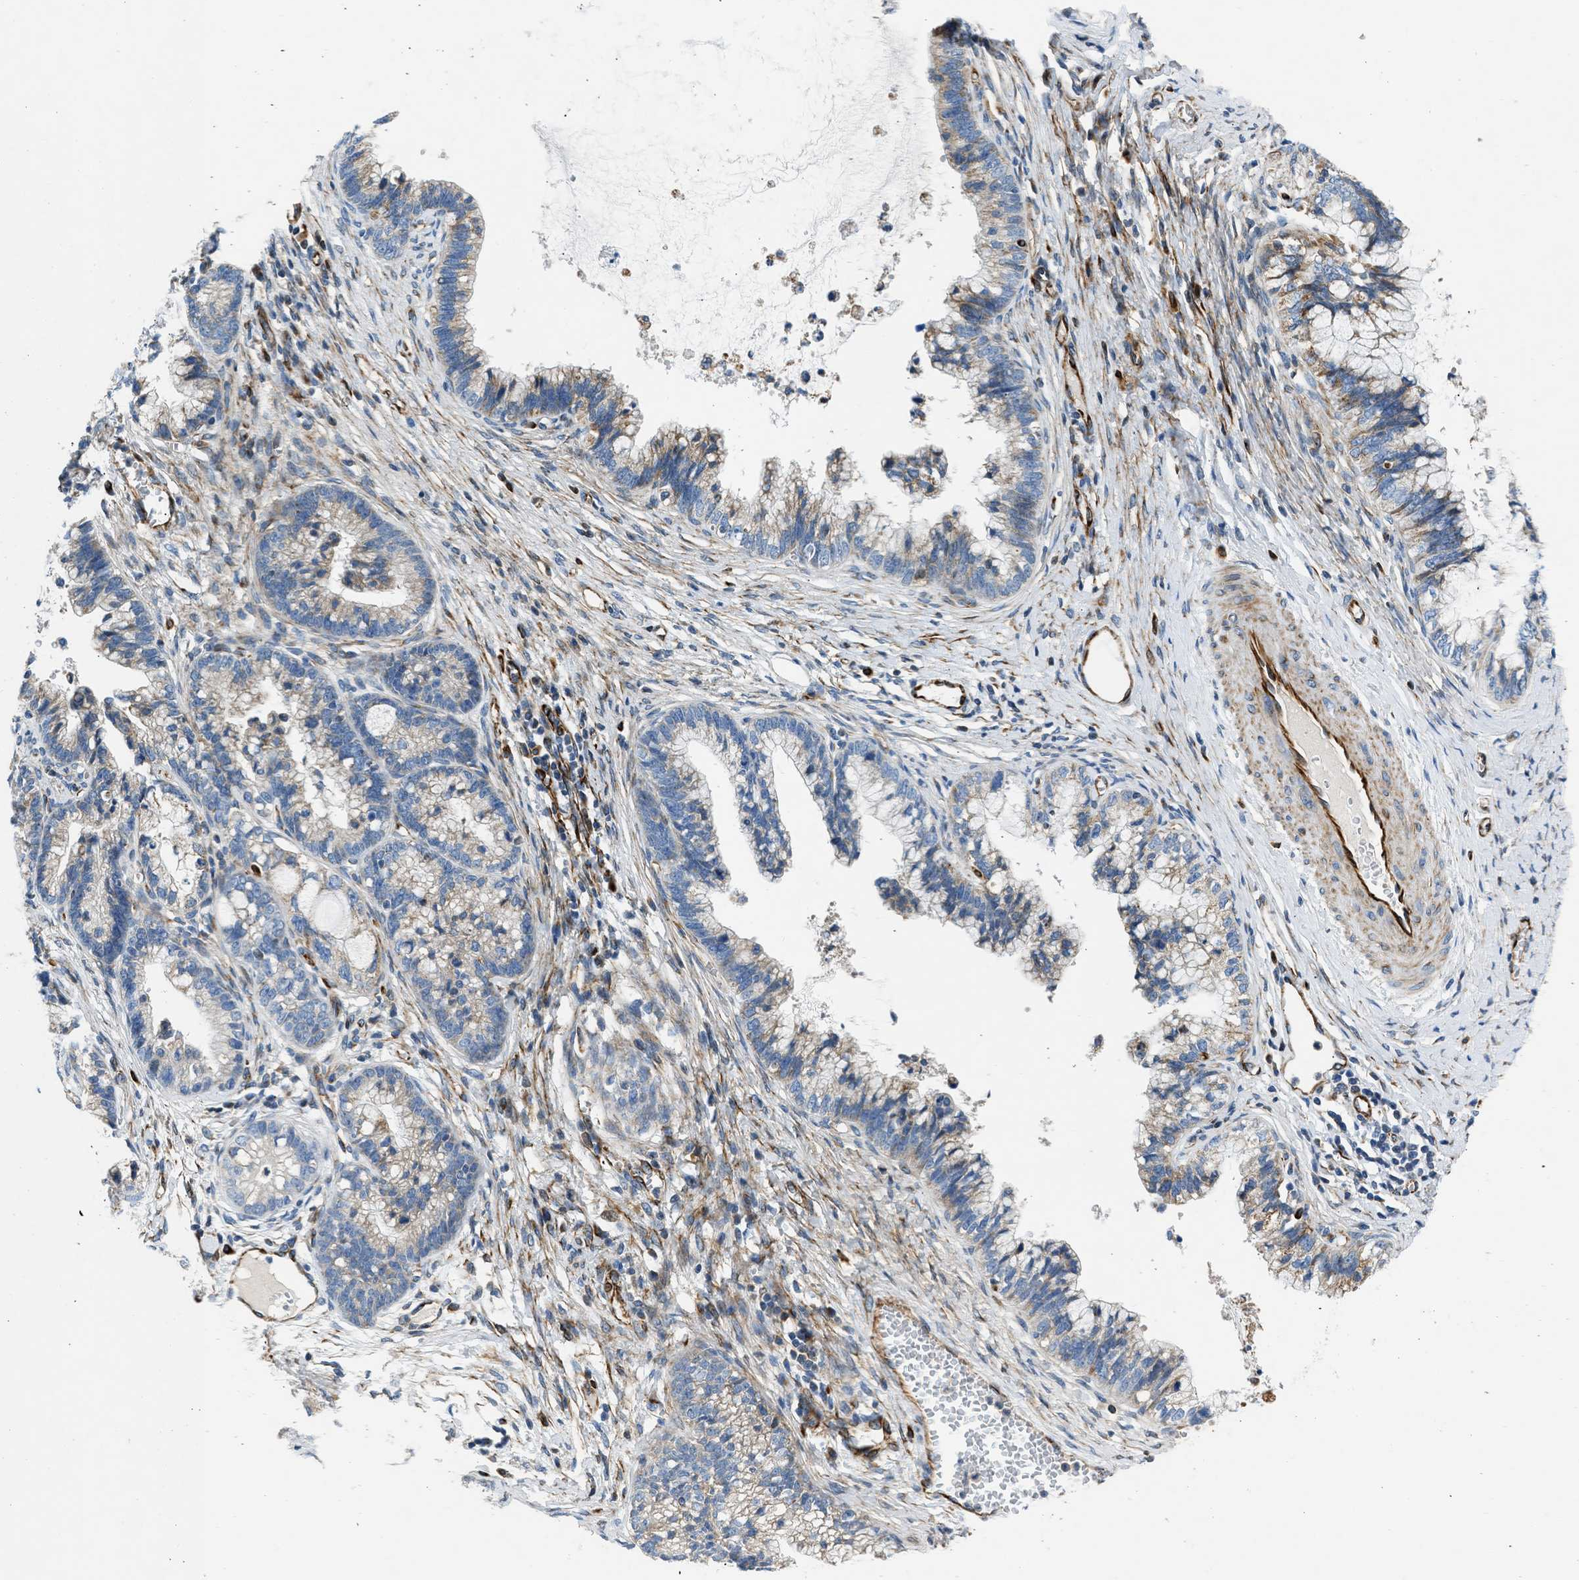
{"staining": {"intensity": "weak", "quantity": "25%-75%", "location": "cytoplasmic/membranous"}, "tissue": "cervical cancer", "cell_type": "Tumor cells", "image_type": "cancer", "snomed": [{"axis": "morphology", "description": "Adenocarcinoma, NOS"}, {"axis": "topography", "description": "Cervix"}], "caption": "An image of cervical cancer stained for a protein exhibits weak cytoplasmic/membranous brown staining in tumor cells.", "gene": "ULK4", "patient": {"sex": "female", "age": 44}}